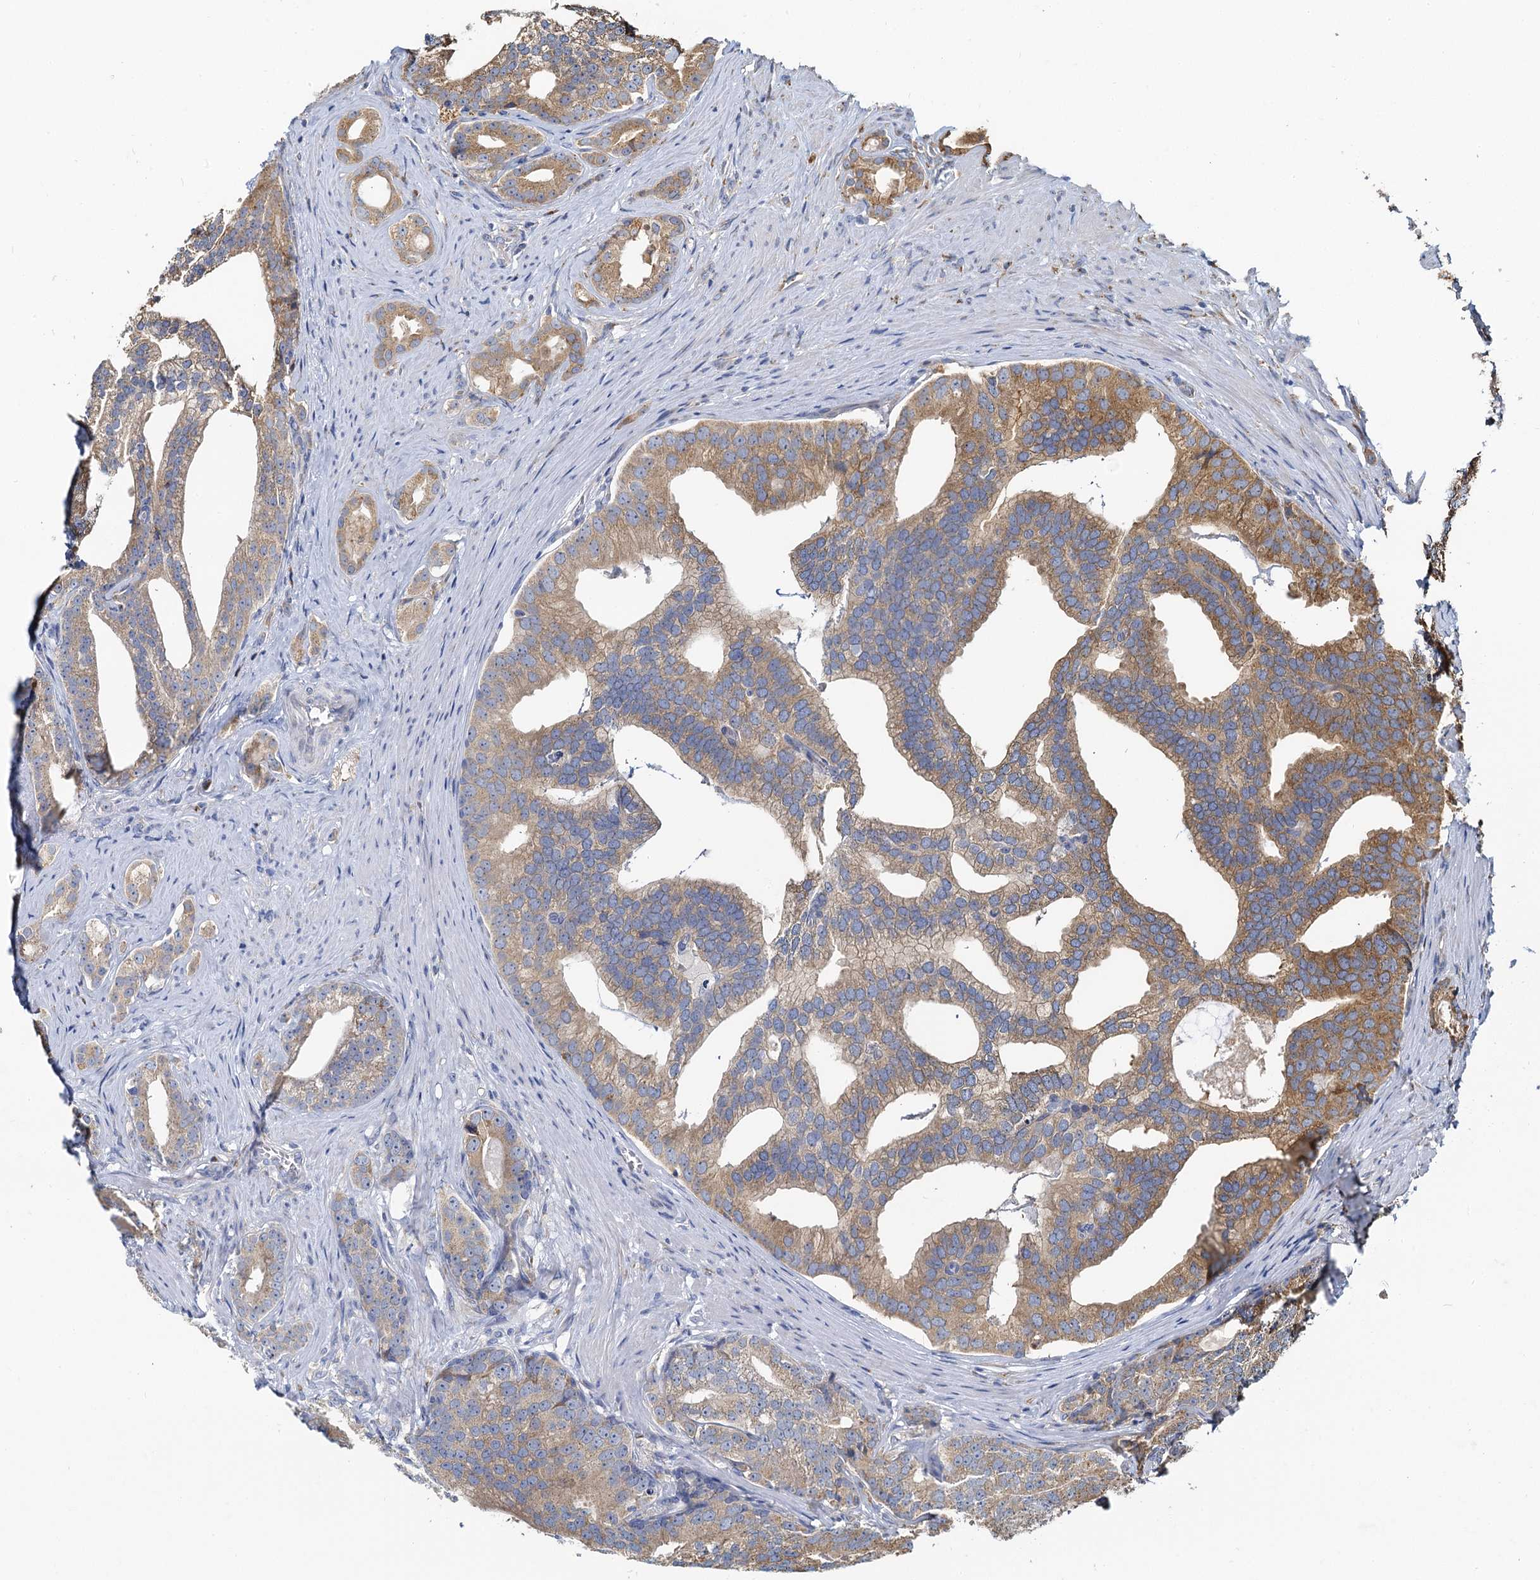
{"staining": {"intensity": "moderate", "quantity": ">75%", "location": "cytoplasmic/membranous"}, "tissue": "prostate cancer", "cell_type": "Tumor cells", "image_type": "cancer", "snomed": [{"axis": "morphology", "description": "Adenocarcinoma, Low grade"}, {"axis": "topography", "description": "Prostate"}], "caption": "About >75% of tumor cells in prostate adenocarcinoma (low-grade) exhibit moderate cytoplasmic/membranous protein expression as visualized by brown immunohistochemical staining.", "gene": "NKAPD1", "patient": {"sex": "male", "age": 71}}